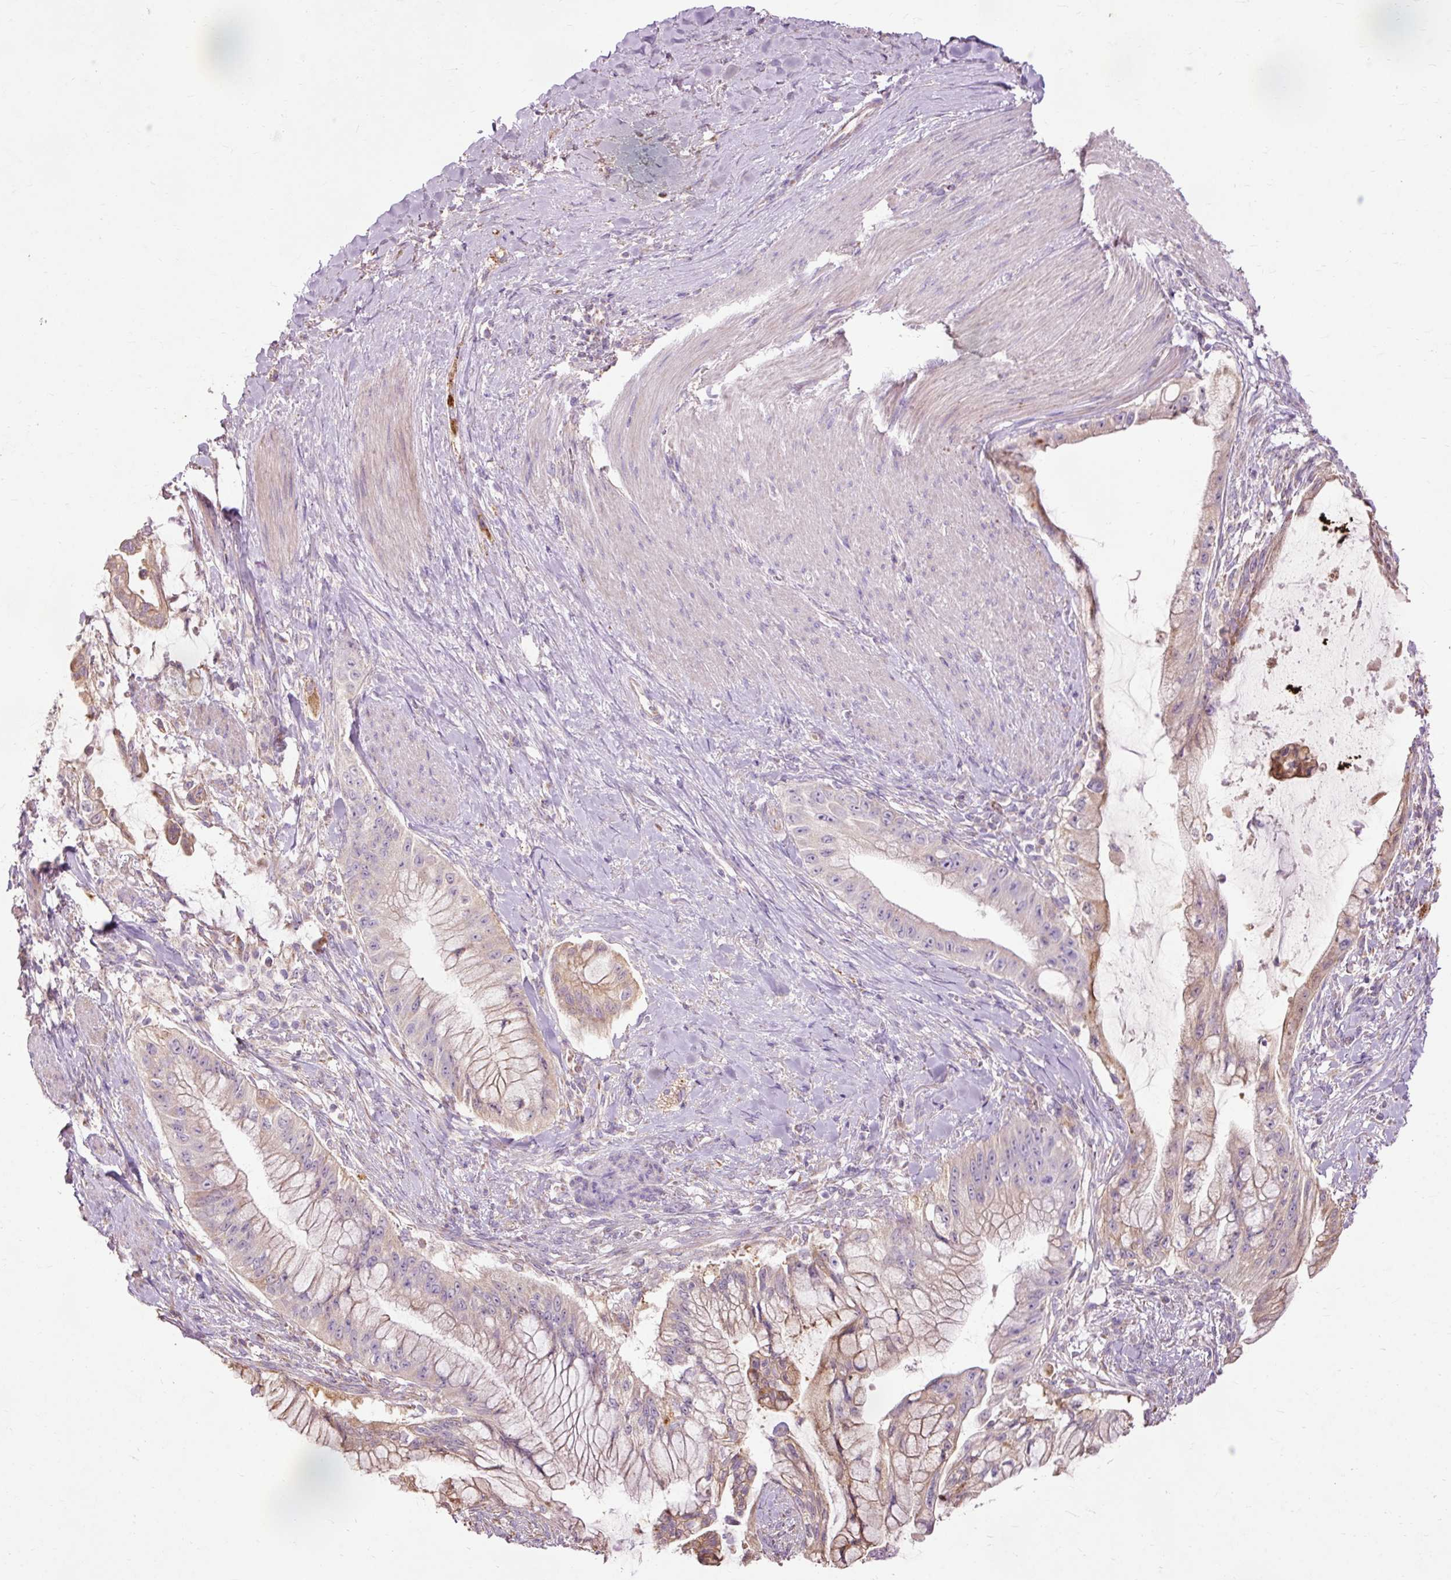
{"staining": {"intensity": "moderate", "quantity": "<25%", "location": "cytoplasmic/membranous"}, "tissue": "pancreatic cancer", "cell_type": "Tumor cells", "image_type": "cancer", "snomed": [{"axis": "morphology", "description": "Adenocarcinoma, NOS"}, {"axis": "topography", "description": "Pancreas"}], "caption": "Immunohistochemical staining of human pancreatic cancer exhibits low levels of moderate cytoplasmic/membranous protein staining in about <25% of tumor cells.", "gene": "PRDX5", "patient": {"sex": "male", "age": 48}}